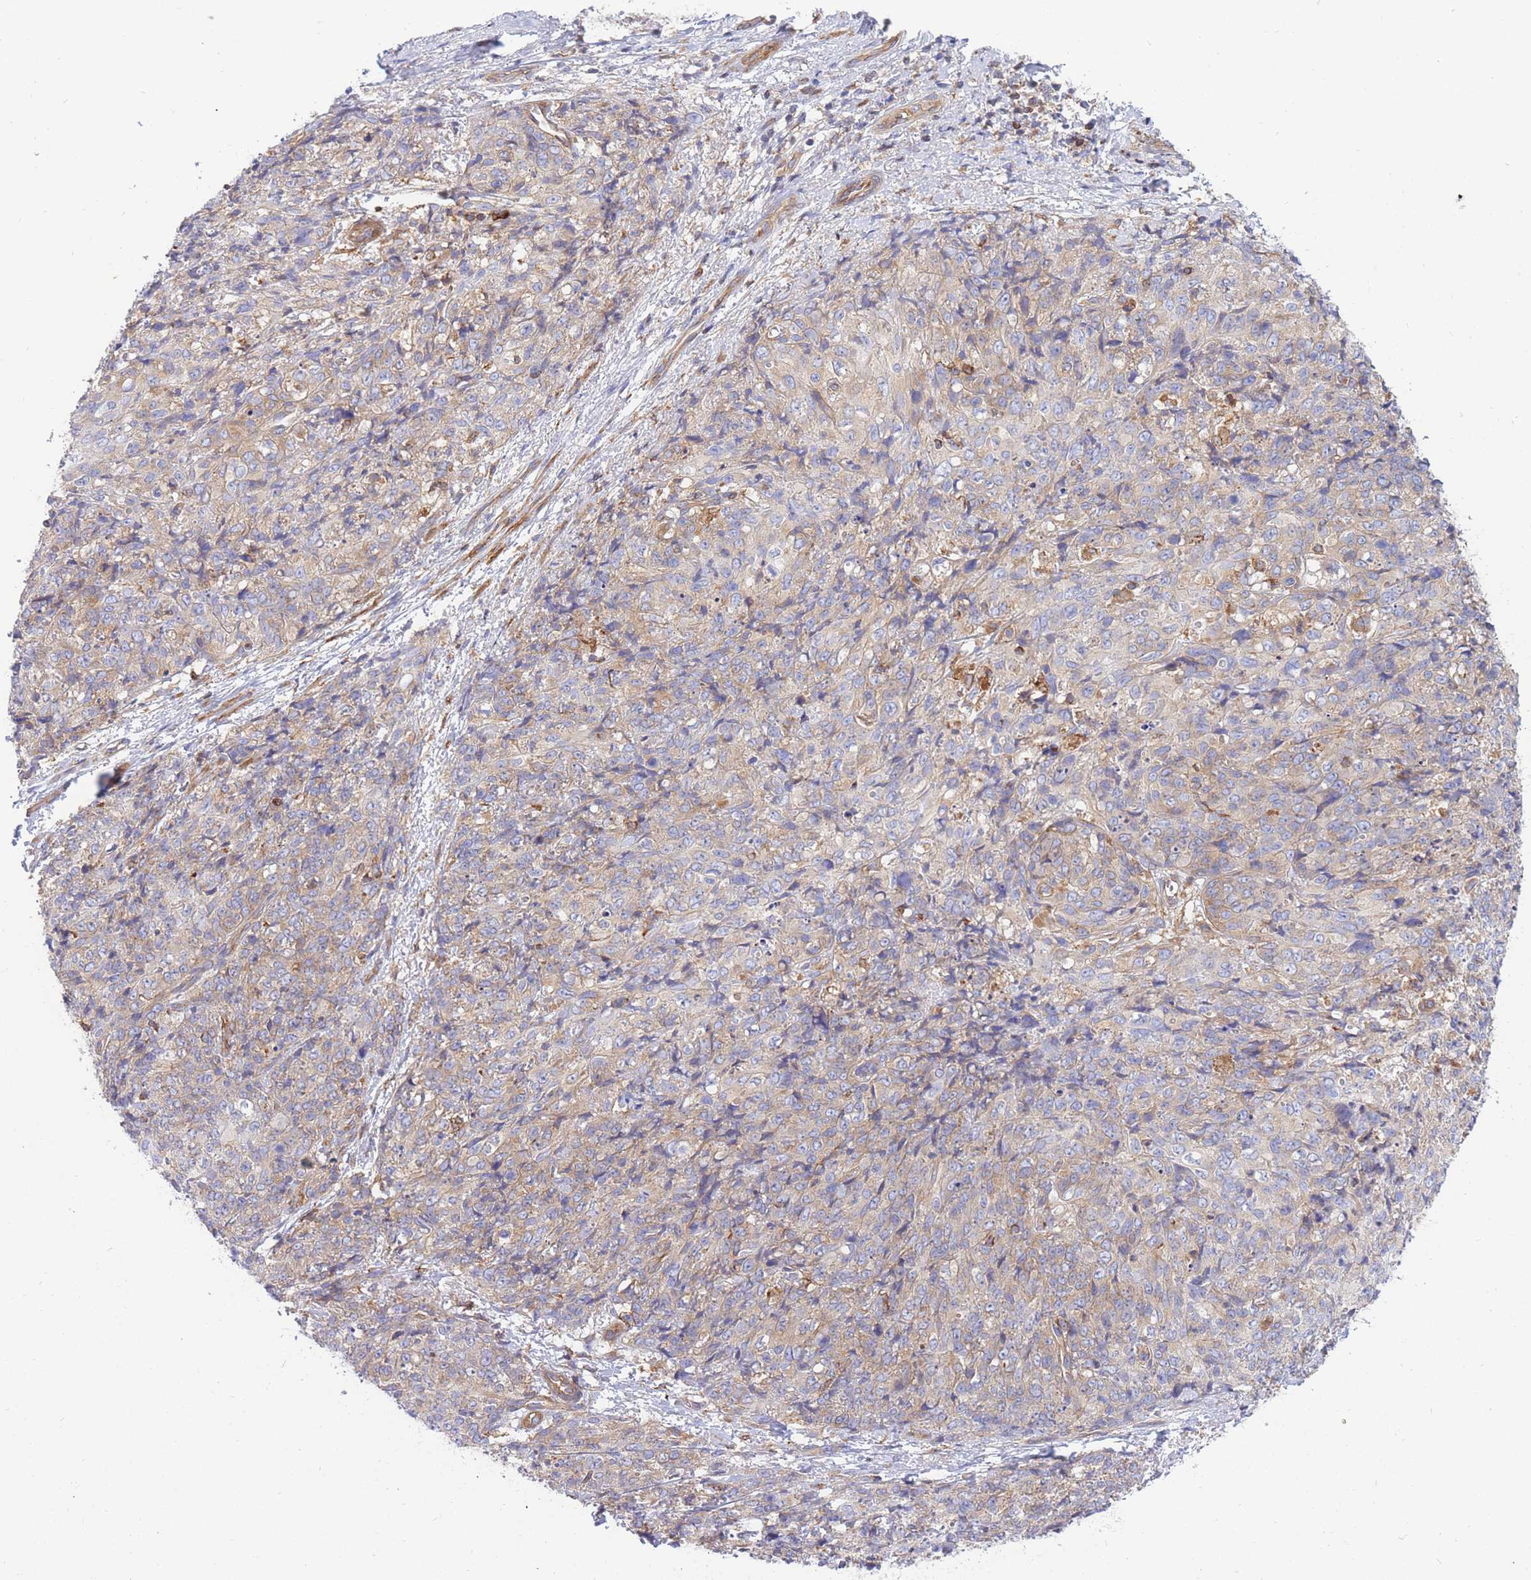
{"staining": {"intensity": "weak", "quantity": "25%-75%", "location": "cytoplasmic/membranous"}, "tissue": "skin cancer", "cell_type": "Tumor cells", "image_type": "cancer", "snomed": [{"axis": "morphology", "description": "Squamous cell carcinoma, NOS"}, {"axis": "topography", "description": "Skin"}, {"axis": "topography", "description": "Vulva"}], "caption": "Protein positivity by IHC reveals weak cytoplasmic/membranous positivity in about 25%-75% of tumor cells in squamous cell carcinoma (skin).", "gene": "REM1", "patient": {"sex": "female", "age": 85}}